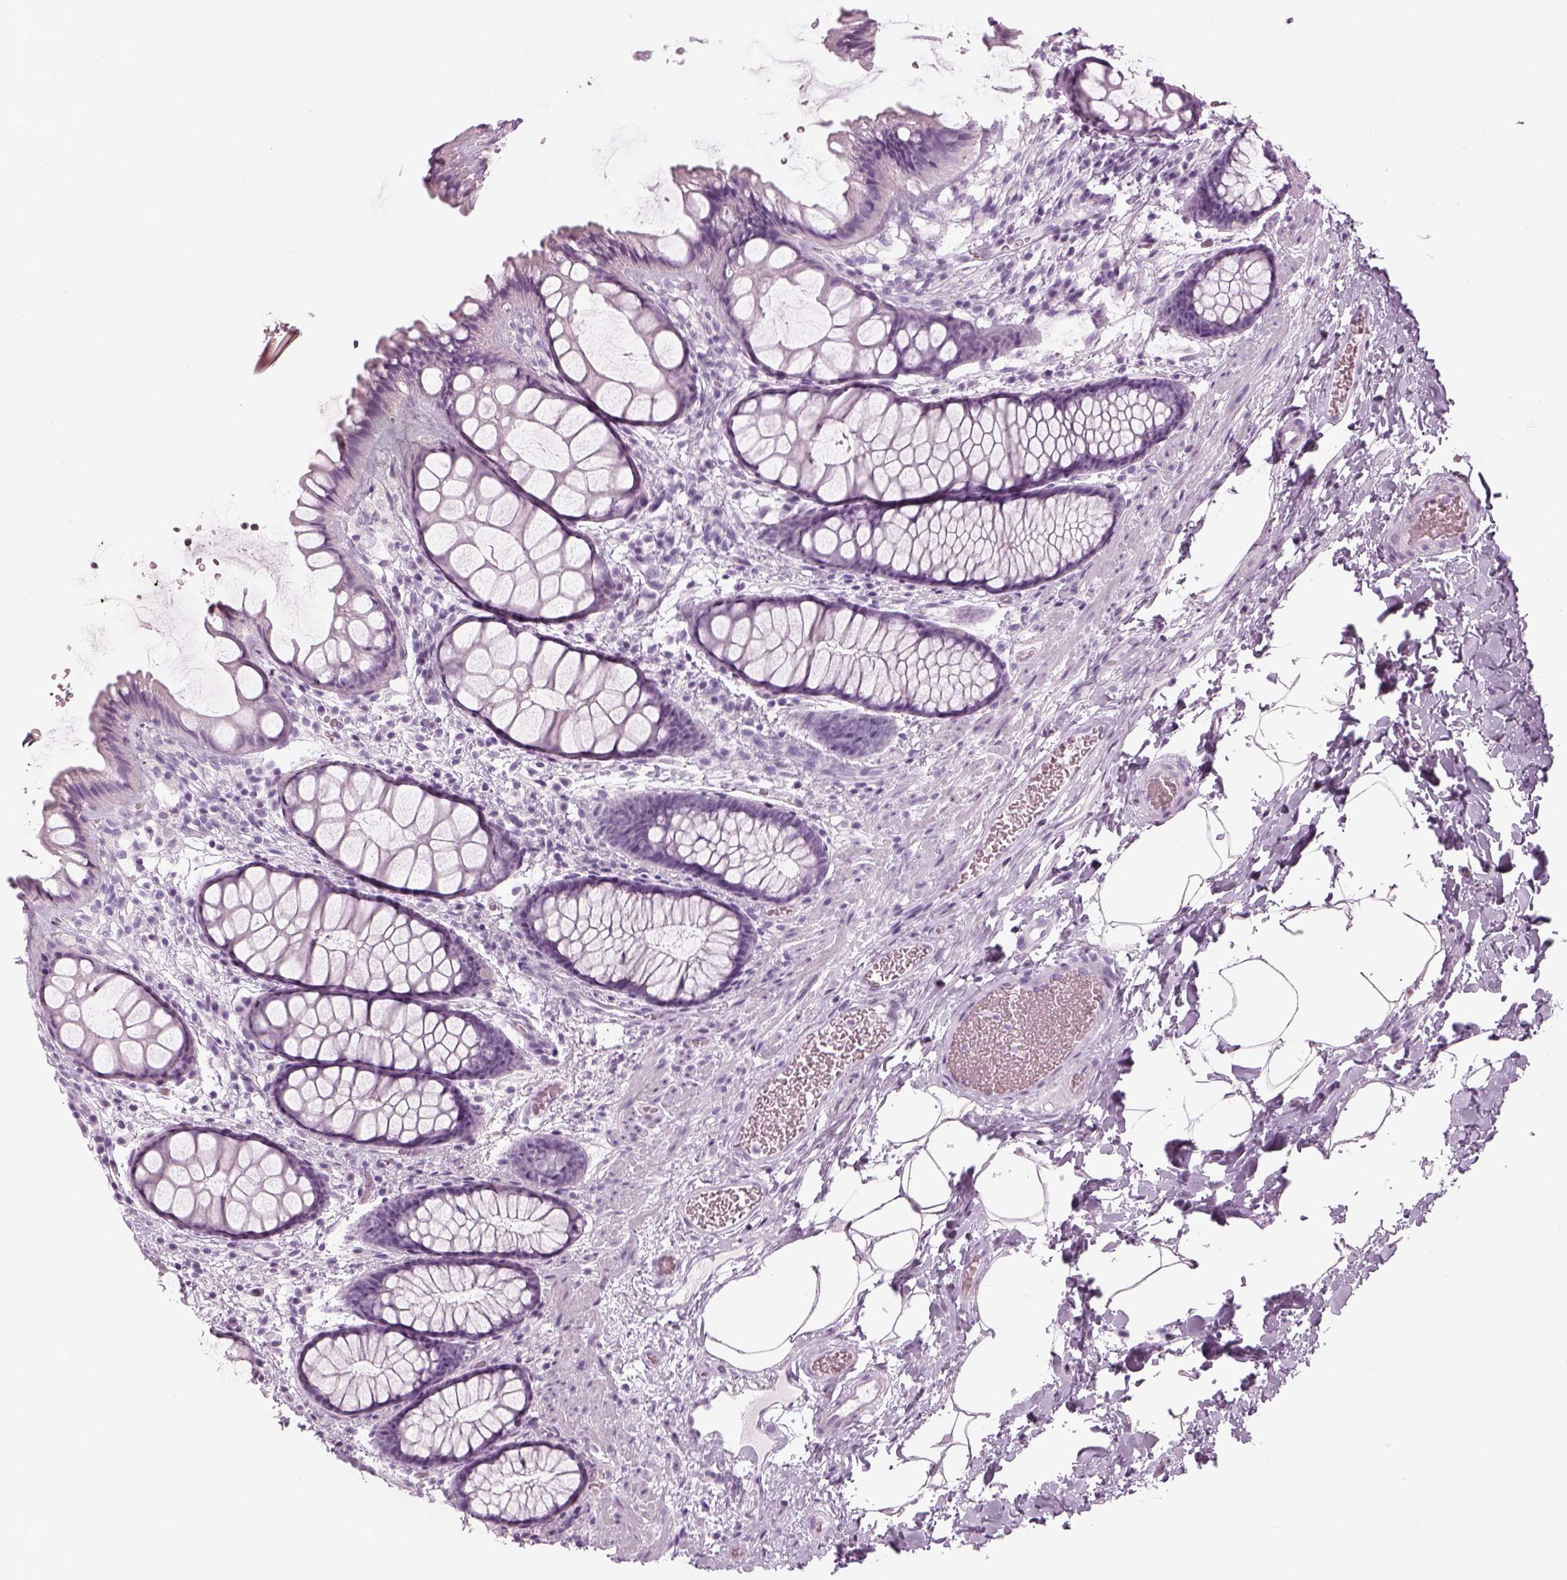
{"staining": {"intensity": "negative", "quantity": "none", "location": "none"}, "tissue": "rectum", "cell_type": "Glandular cells", "image_type": "normal", "snomed": [{"axis": "morphology", "description": "Normal tissue, NOS"}, {"axis": "topography", "description": "Rectum"}], "caption": "Immunohistochemical staining of benign rectum reveals no significant staining in glandular cells. (Stains: DAB (3,3'-diaminobenzidine) immunohistochemistry (IHC) with hematoxylin counter stain, Microscopy: brightfield microscopy at high magnification).", "gene": "SAG", "patient": {"sex": "female", "age": 62}}